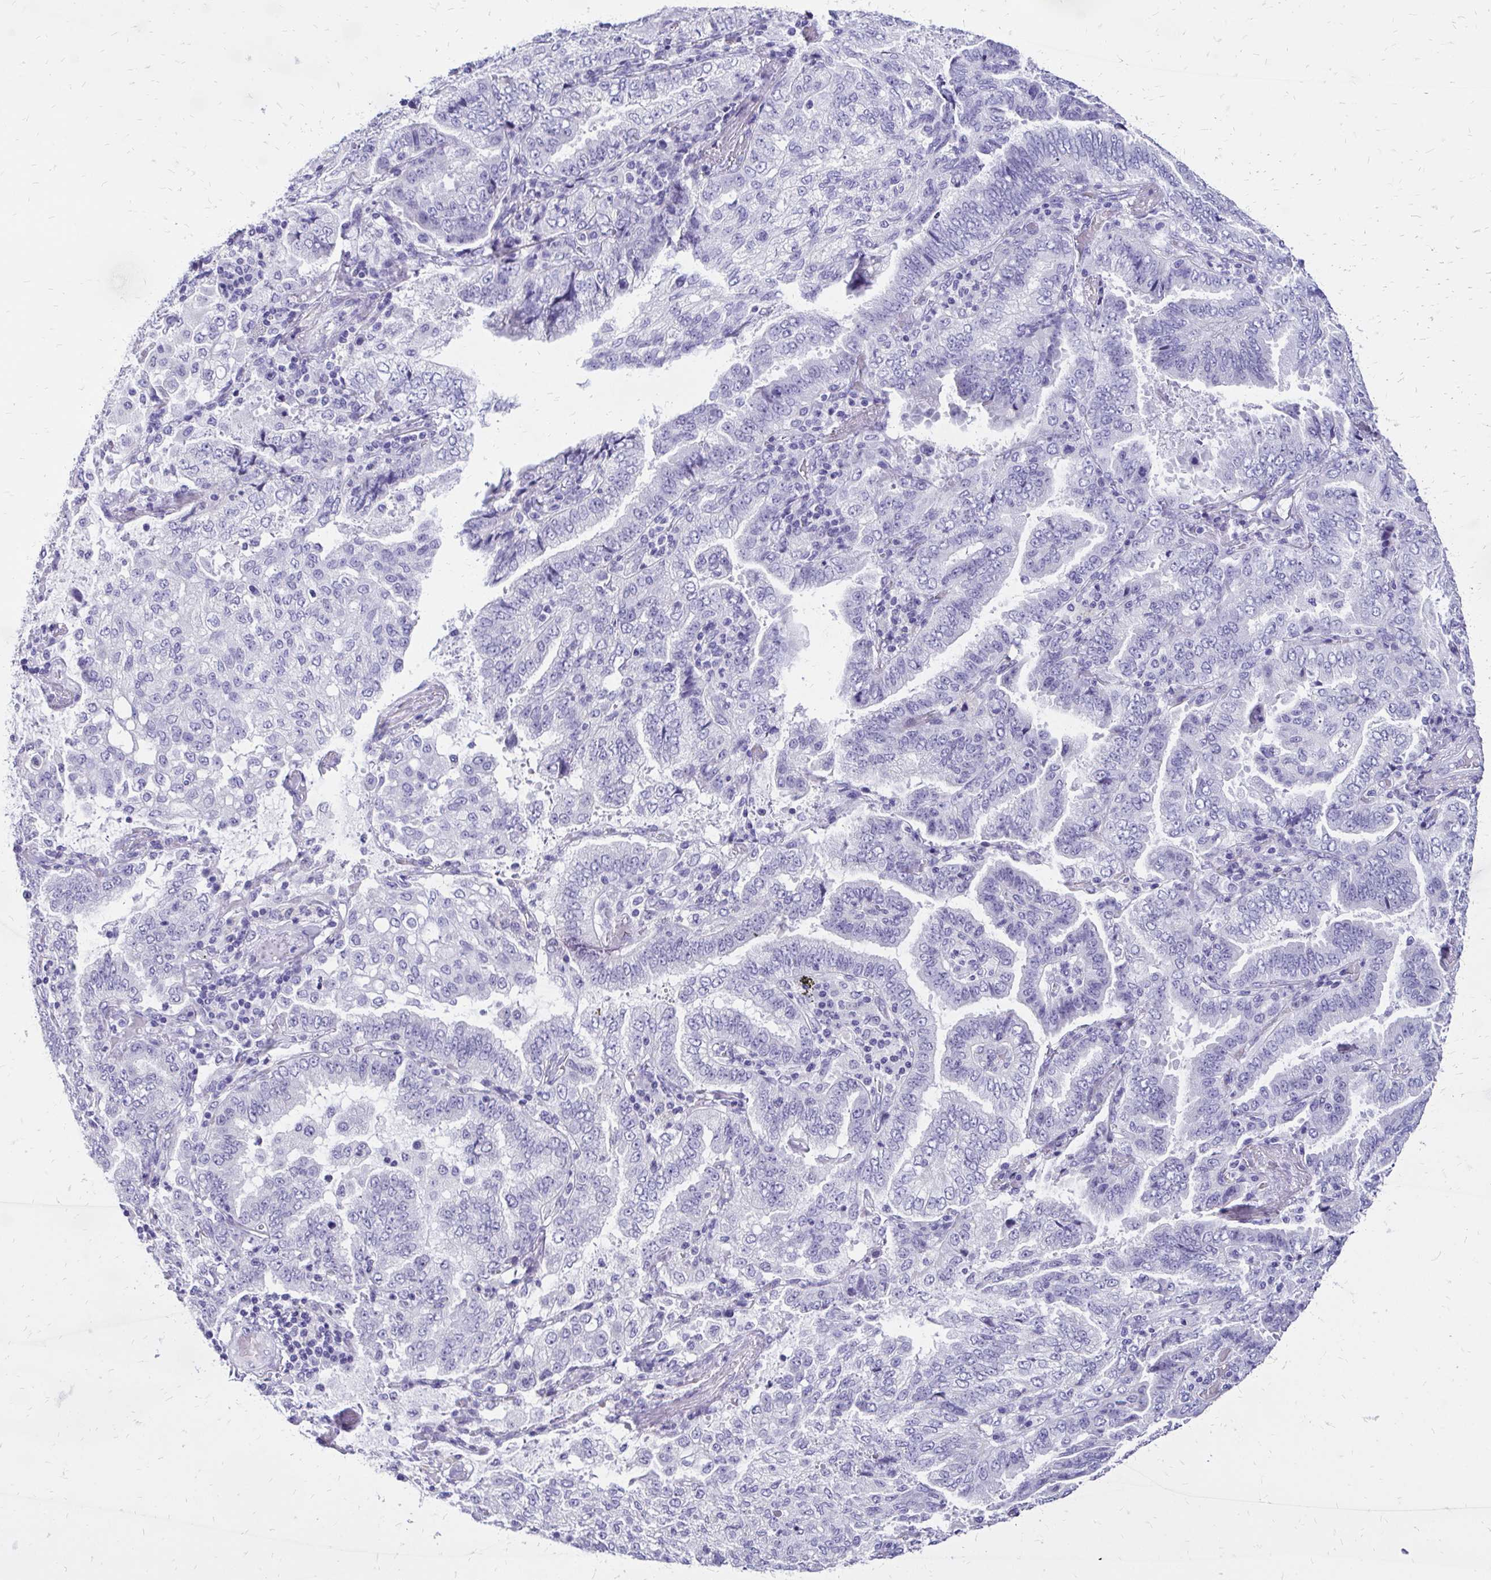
{"staining": {"intensity": "negative", "quantity": "none", "location": "none"}, "tissue": "lung cancer", "cell_type": "Tumor cells", "image_type": "cancer", "snomed": [{"axis": "morphology", "description": "Aneuploidy"}, {"axis": "morphology", "description": "Adenocarcinoma, NOS"}, {"axis": "morphology", "description": "Adenocarcinoma, metastatic, NOS"}, {"axis": "topography", "description": "Lymph node"}, {"axis": "topography", "description": "Lung"}], "caption": "Histopathology image shows no protein expression in tumor cells of metastatic adenocarcinoma (lung) tissue.", "gene": "SLC32A1", "patient": {"sex": "female", "age": 48}}